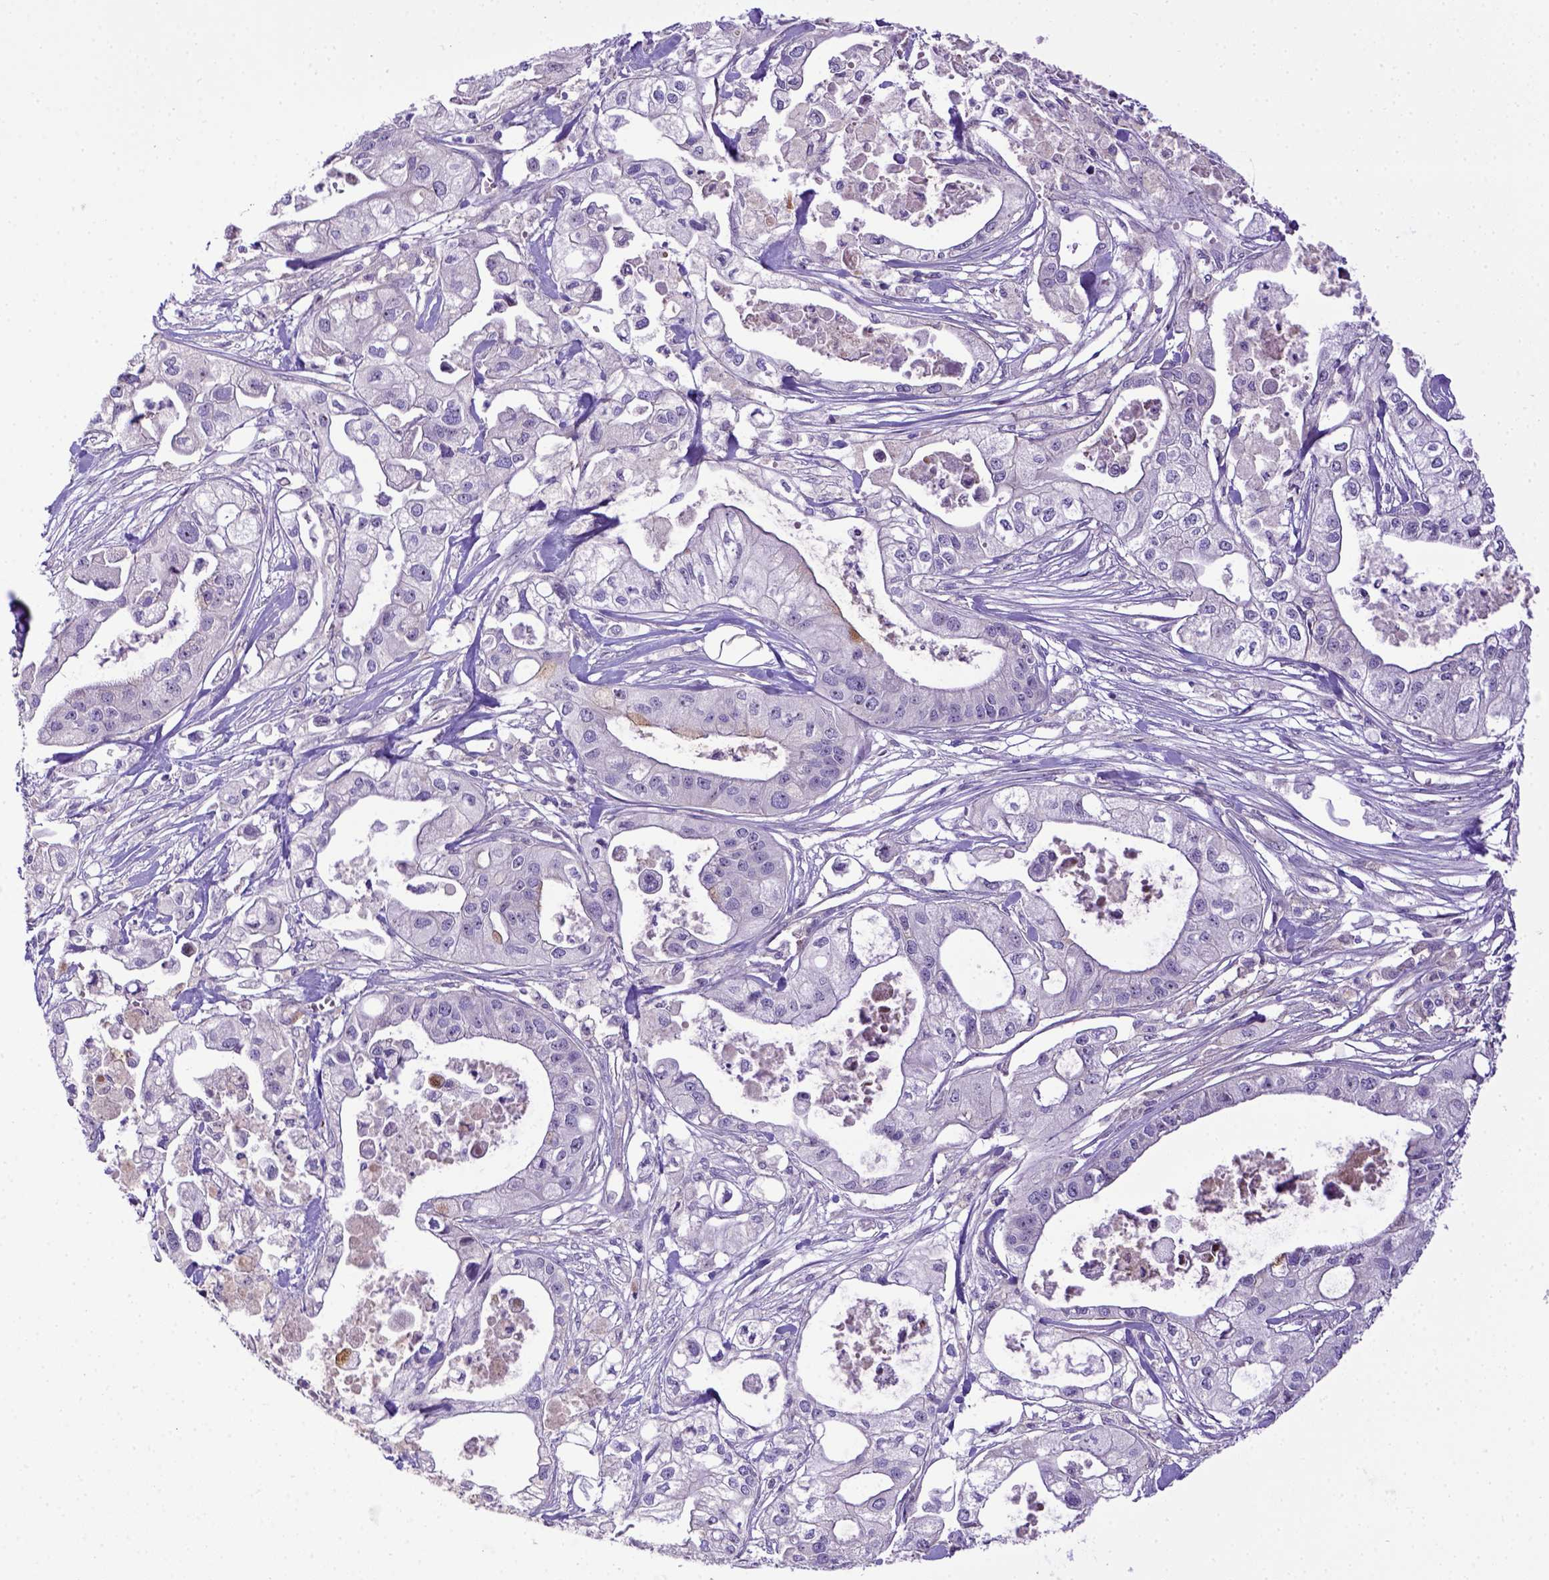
{"staining": {"intensity": "negative", "quantity": "none", "location": "none"}, "tissue": "pancreatic cancer", "cell_type": "Tumor cells", "image_type": "cancer", "snomed": [{"axis": "morphology", "description": "Adenocarcinoma, NOS"}, {"axis": "topography", "description": "Pancreas"}], "caption": "Tumor cells show no significant expression in pancreatic adenocarcinoma.", "gene": "CD40", "patient": {"sex": "male", "age": 70}}